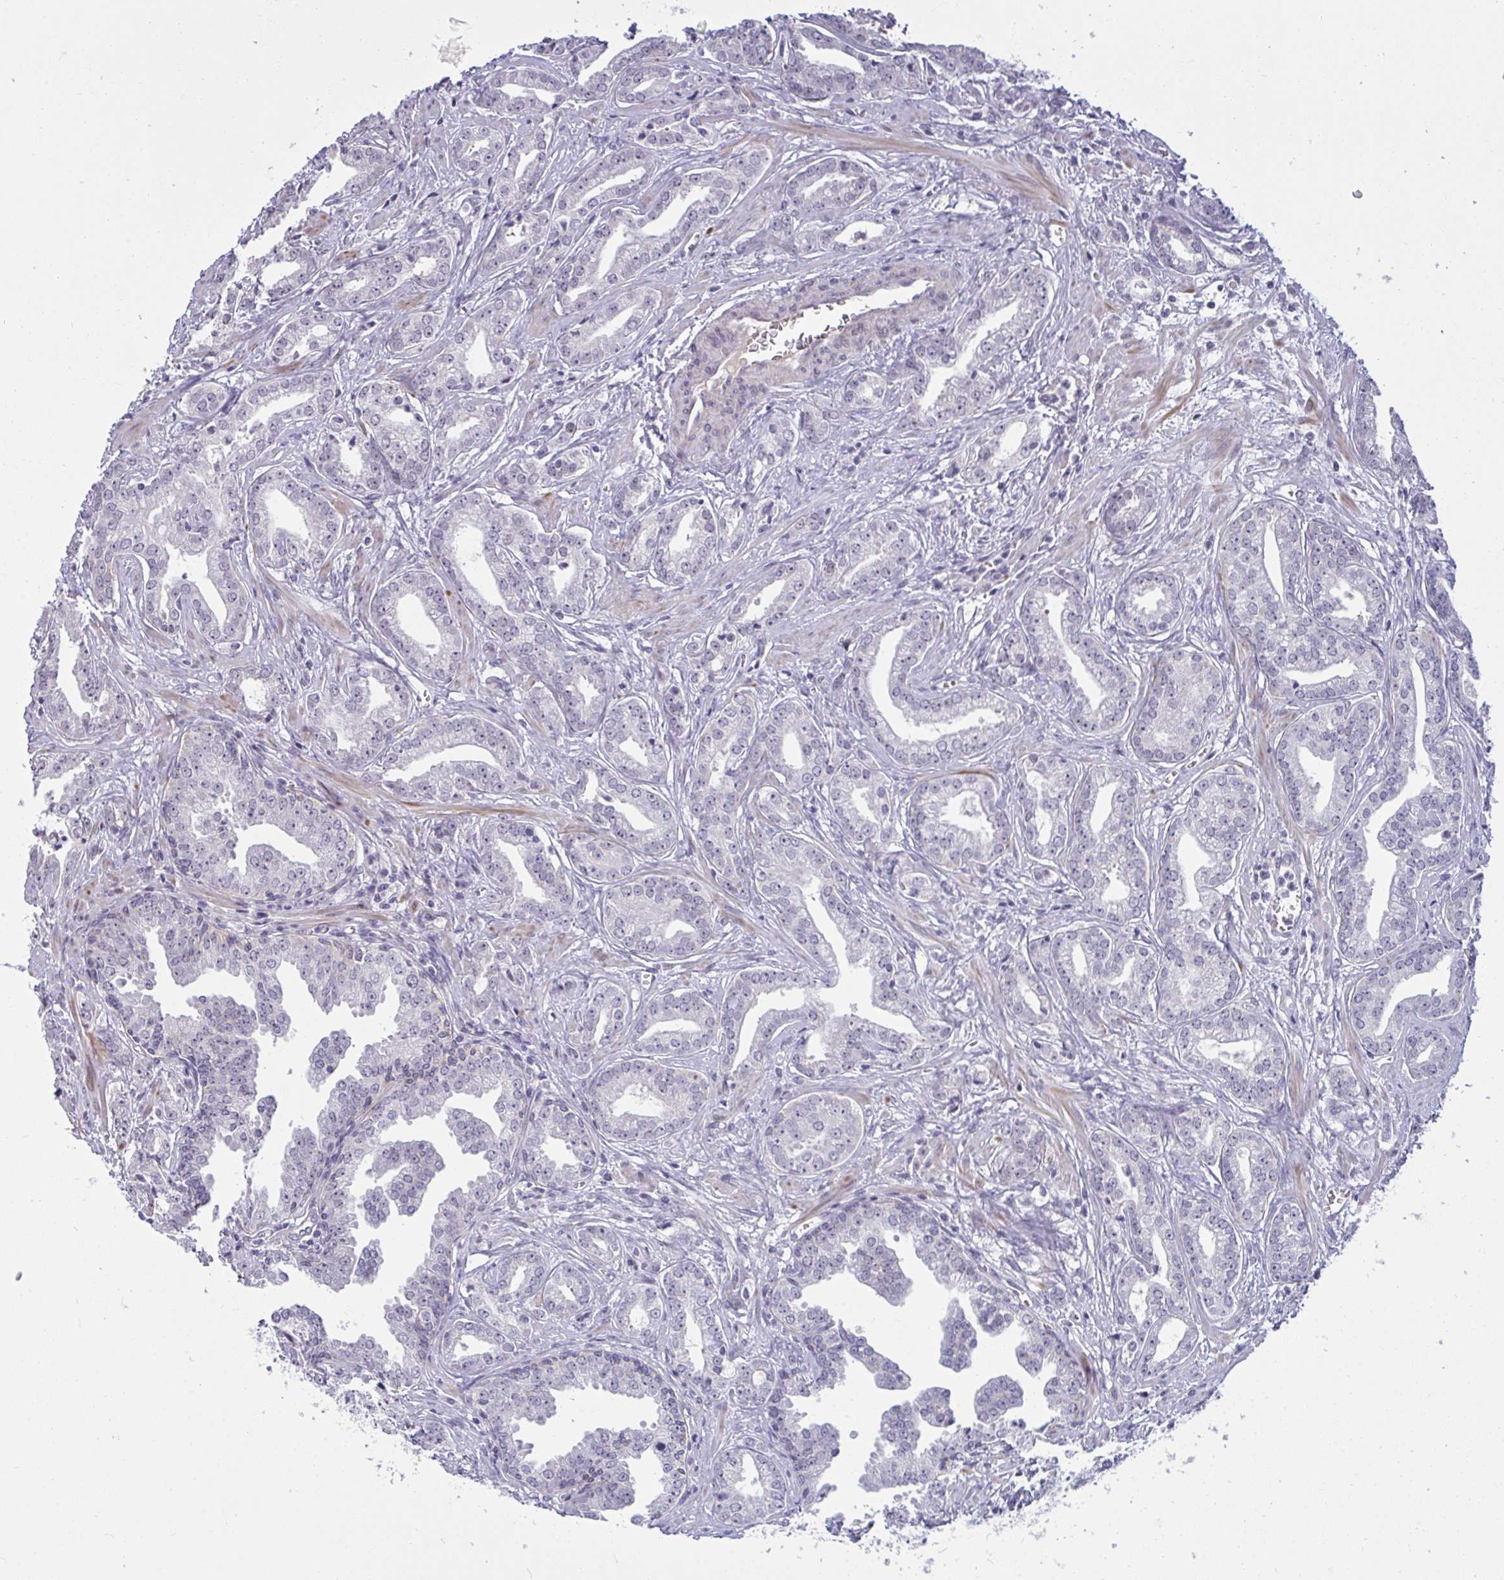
{"staining": {"intensity": "negative", "quantity": "none", "location": "none"}, "tissue": "prostate cancer", "cell_type": "Tumor cells", "image_type": "cancer", "snomed": [{"axis": "morphology", "description": "Adenocarcinoma, Medium grade"}, {"axis": "topography", "description": "Prostate"}], "caption": "Tumor cells show no significant protein staining in prostate cancer.", "gene": "RNASEH1", "patient": {"sex": "male", "age": 57}}